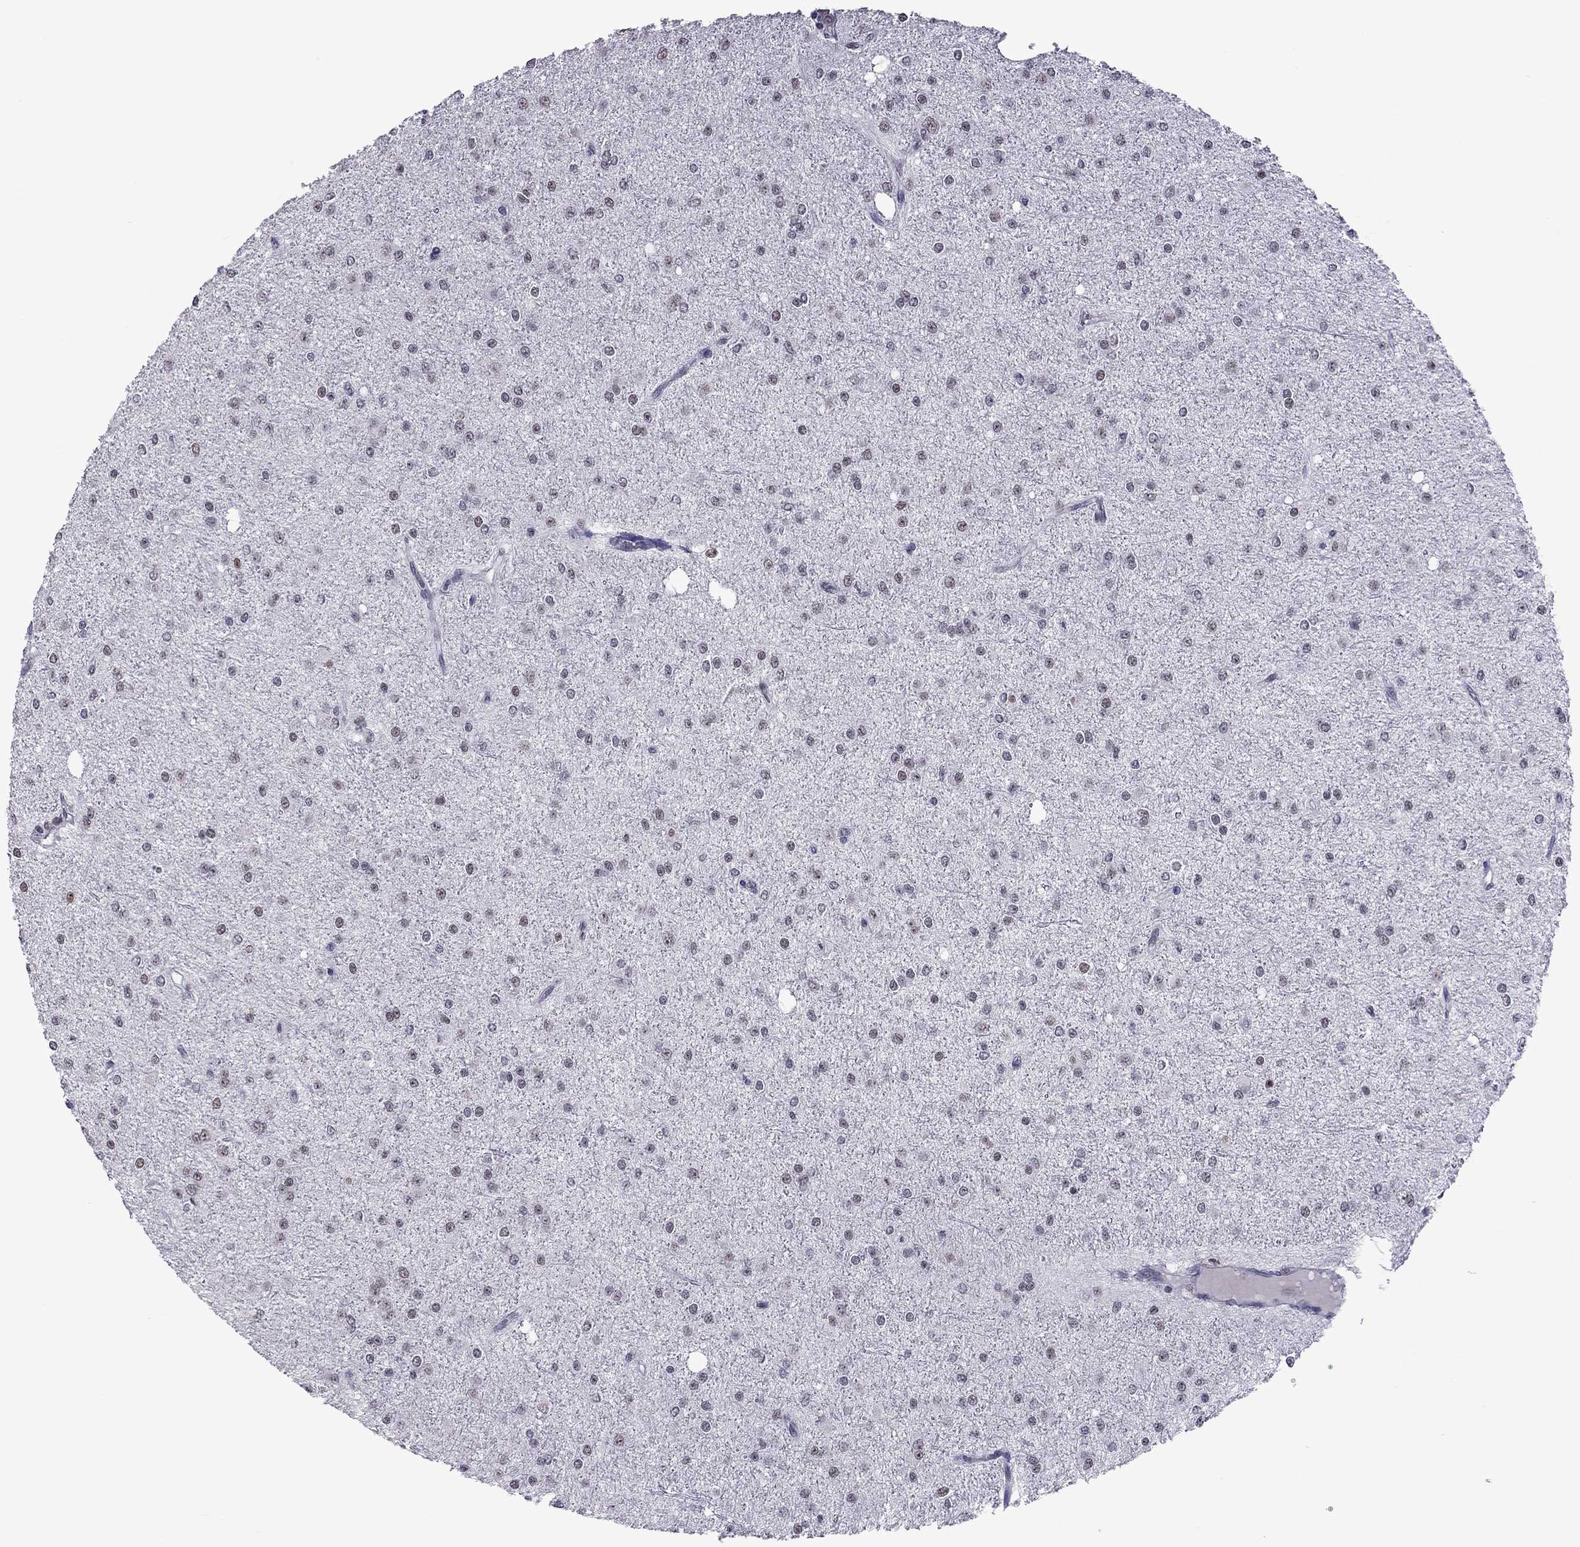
{"staining": {"intensity": "weak", "quantity": "25%-75%", "location": "nuclear"}, "tissue": "glioma", "cell_type": "Tumor cells", "image_type": "cancer", "snomed": [{"axis": "morphology", "description": "Glioma, malignant, Low grade"}, {"axis": "topography", "description": "Brain"}], "caption": "Protein analysis of glioma tissue demonstrates weak nuclear positivity in about 25%-75% of tumor cells.", "gene": "PPP1R3A", "patient": {"sex": "male", "age": 27}}